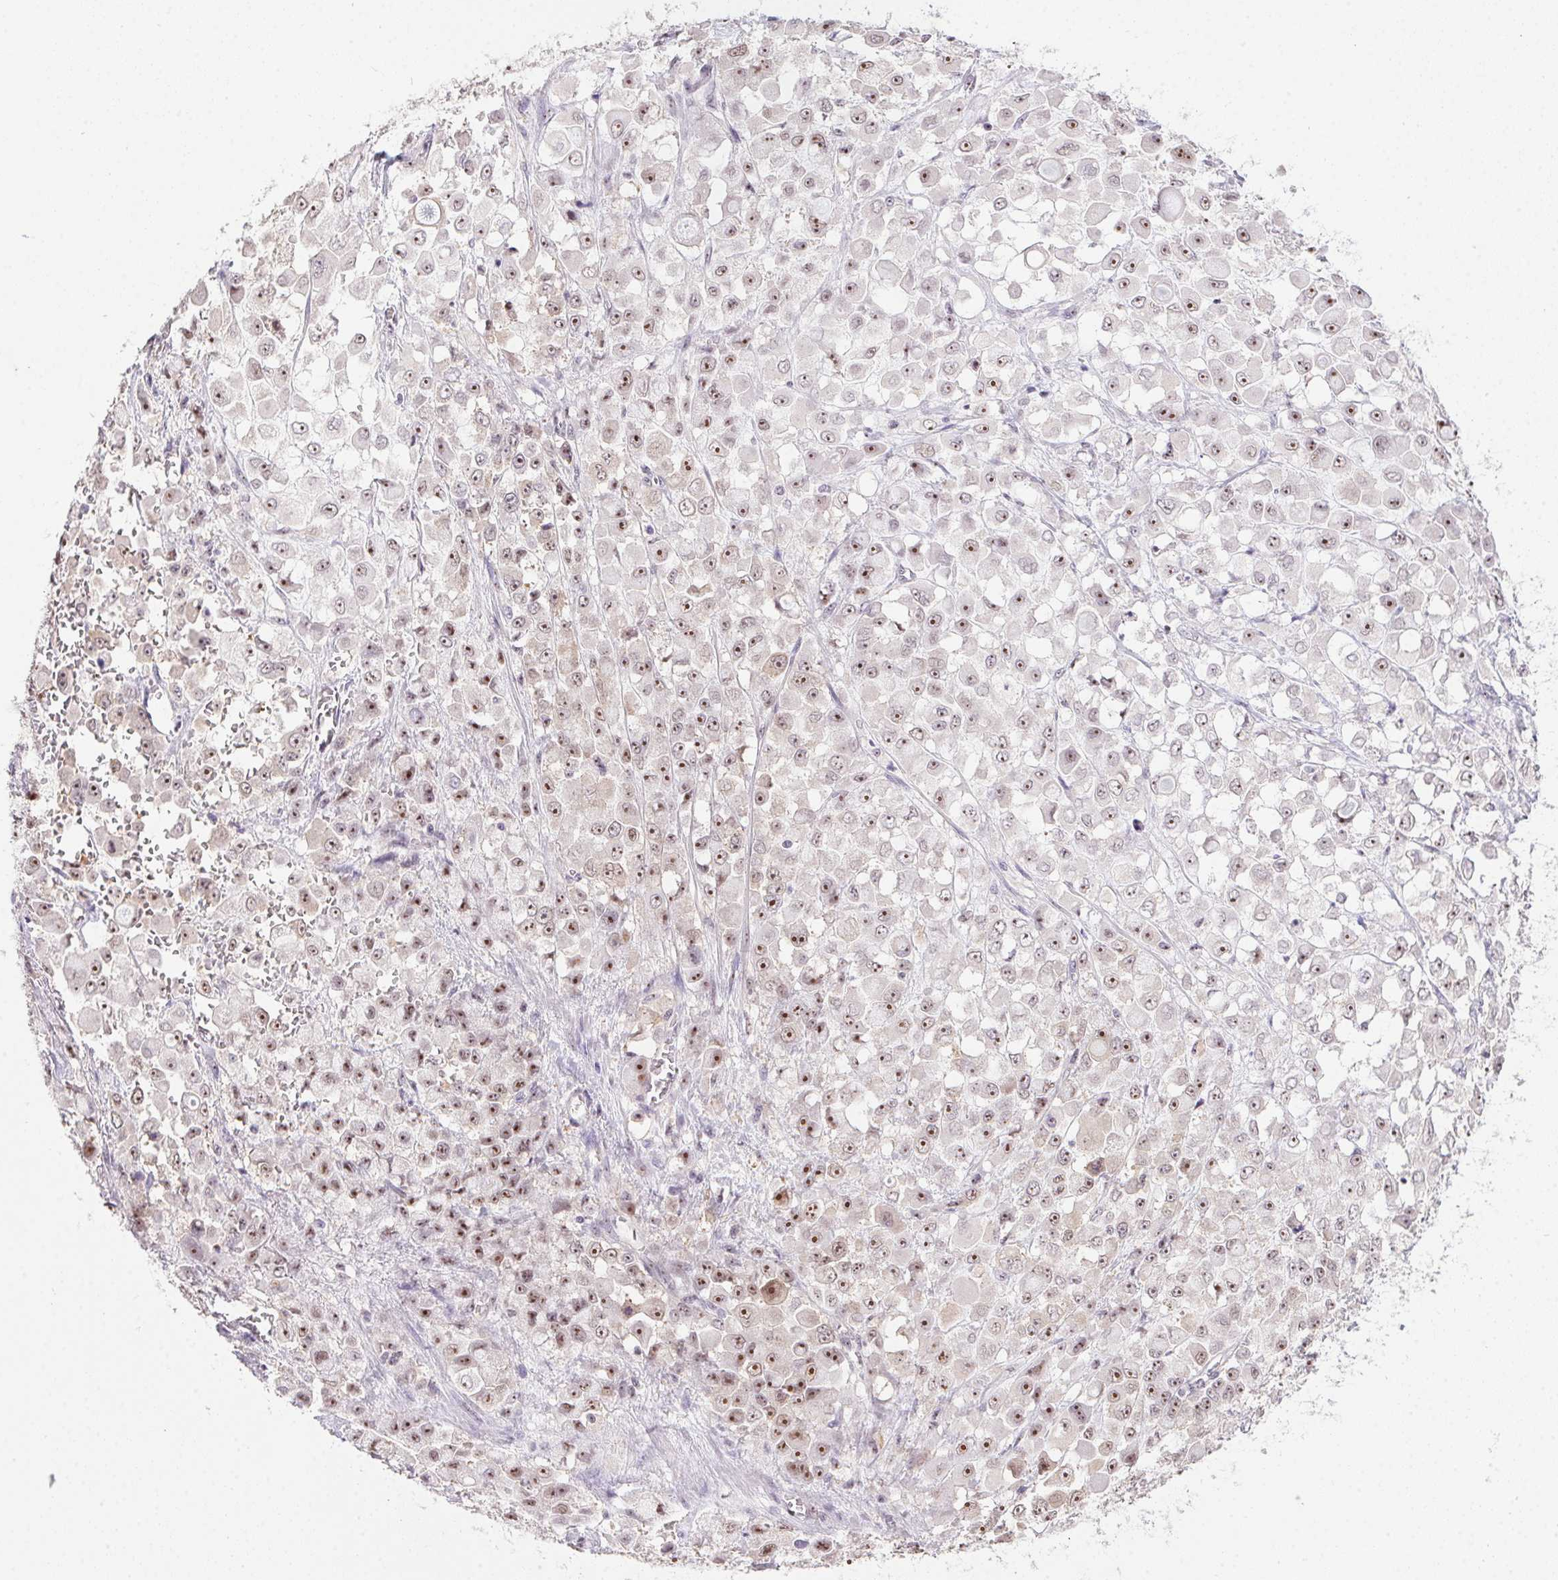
{"staining": {"intensity": "moderate", "quantity": ">75%", "location": "nuclear"}, "tissue": "stomach cancer", "cell_type": "Tumor cells", "image_type": "cancer", "snomed": [{"axis": "morphology", "description": "Adenocarcinoma, NOS"}, {"axis": "topography", "description": "Stomach"}], "caption": "A medium amount of moderate nuclear positivity is present in approximately >75% of tumor cells in stomach cancer (adenocarcinoma) tissue.", "gene": "BATF2", "patient": {"sex": "female", "age": 76}}